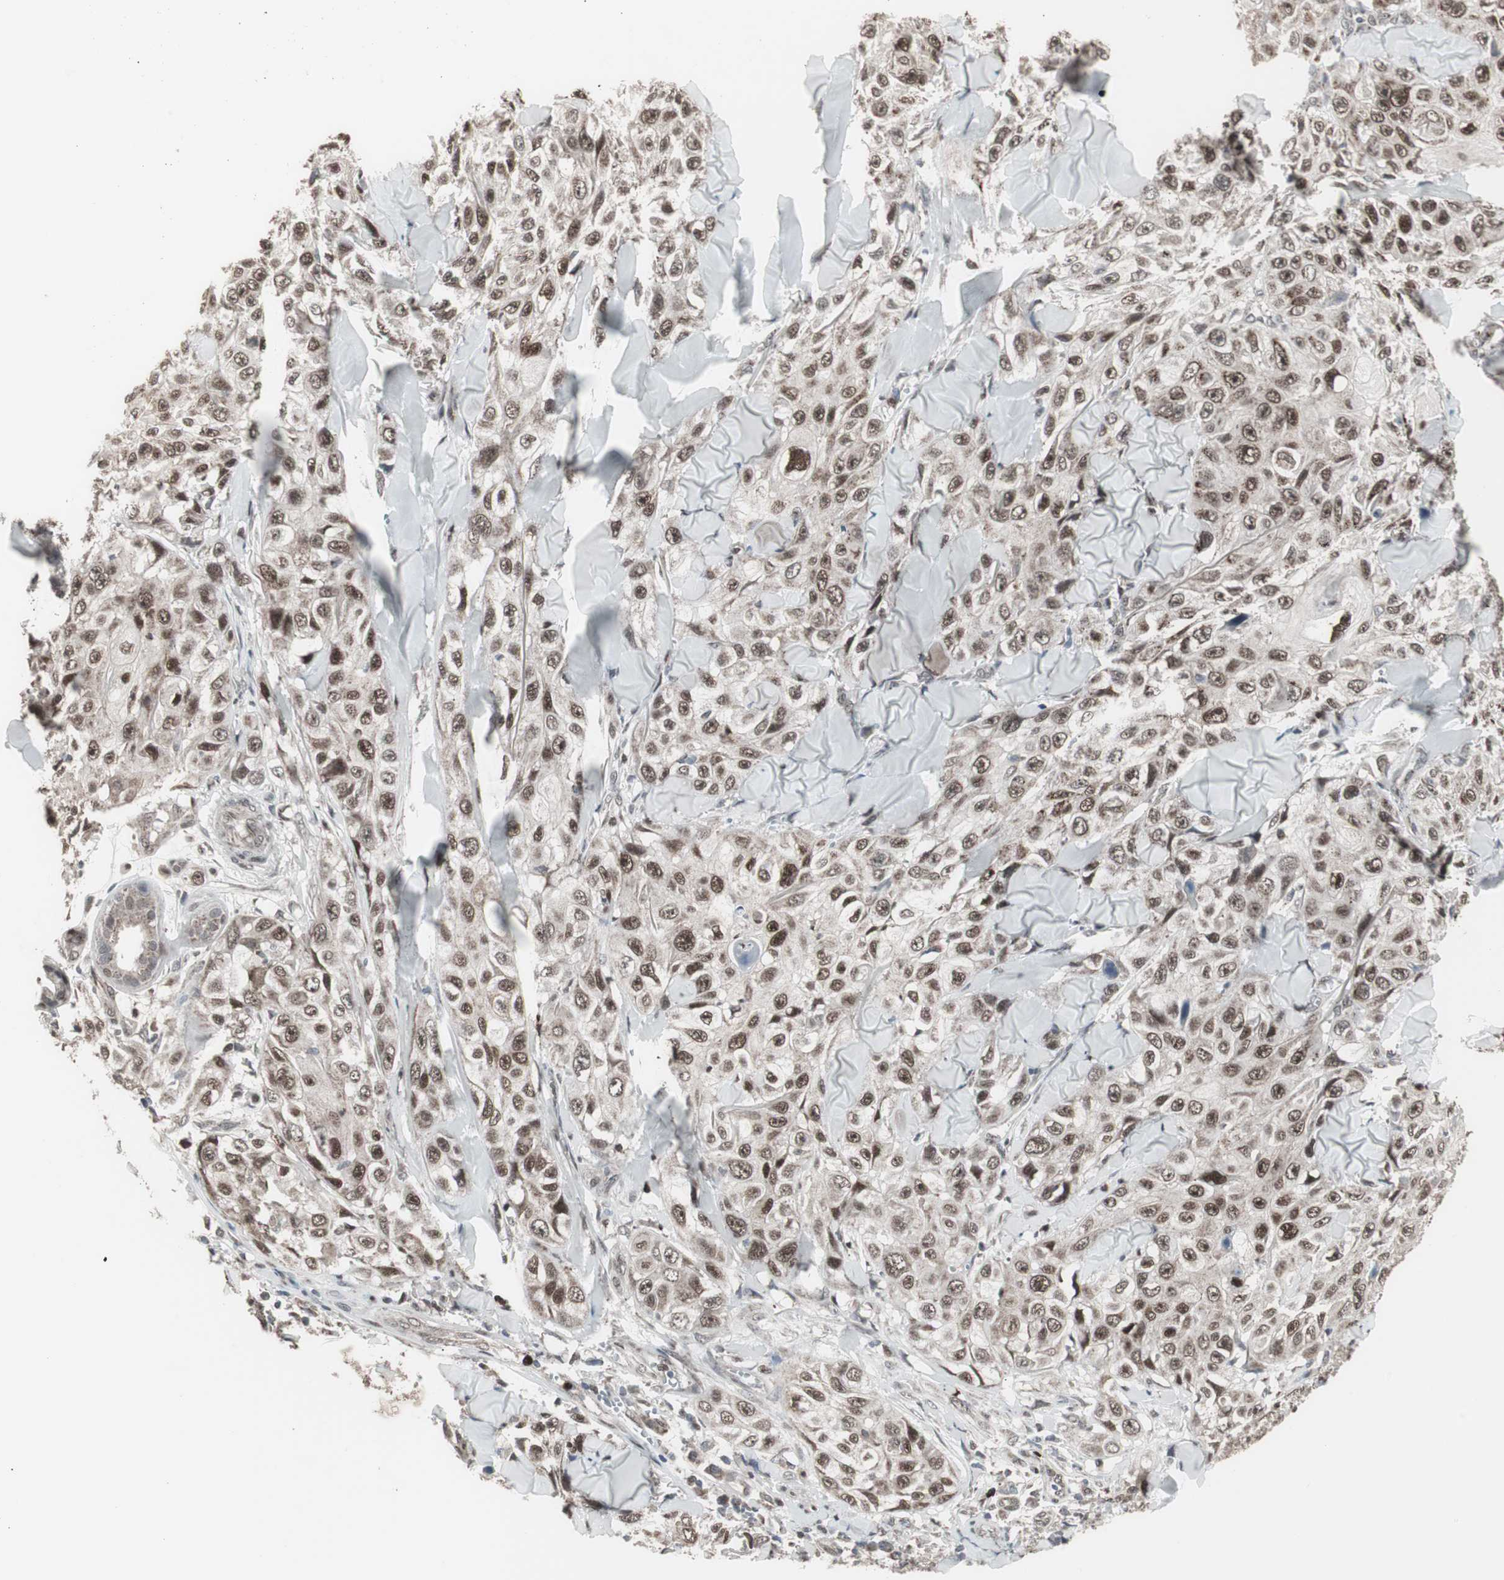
{"staining": {"intensity": "strong", "quantity": ">75%", "location": "nuclear"}, "tissue": "skin cancer", "cell_type": "Tumor cells", "image_type": "cancer", "snomed": [{"axis": "morphology", "description": "Squamous cell carcinoma, NOS"}, {"axis": "topography", "description": "Skin"}], "caption": "The immunohistochemical stain shows strong nuclear positivity in tumor cells of skin cancer tissue.", "gene": "RXRA", "patient": {"sex": "male", "age": 86}}